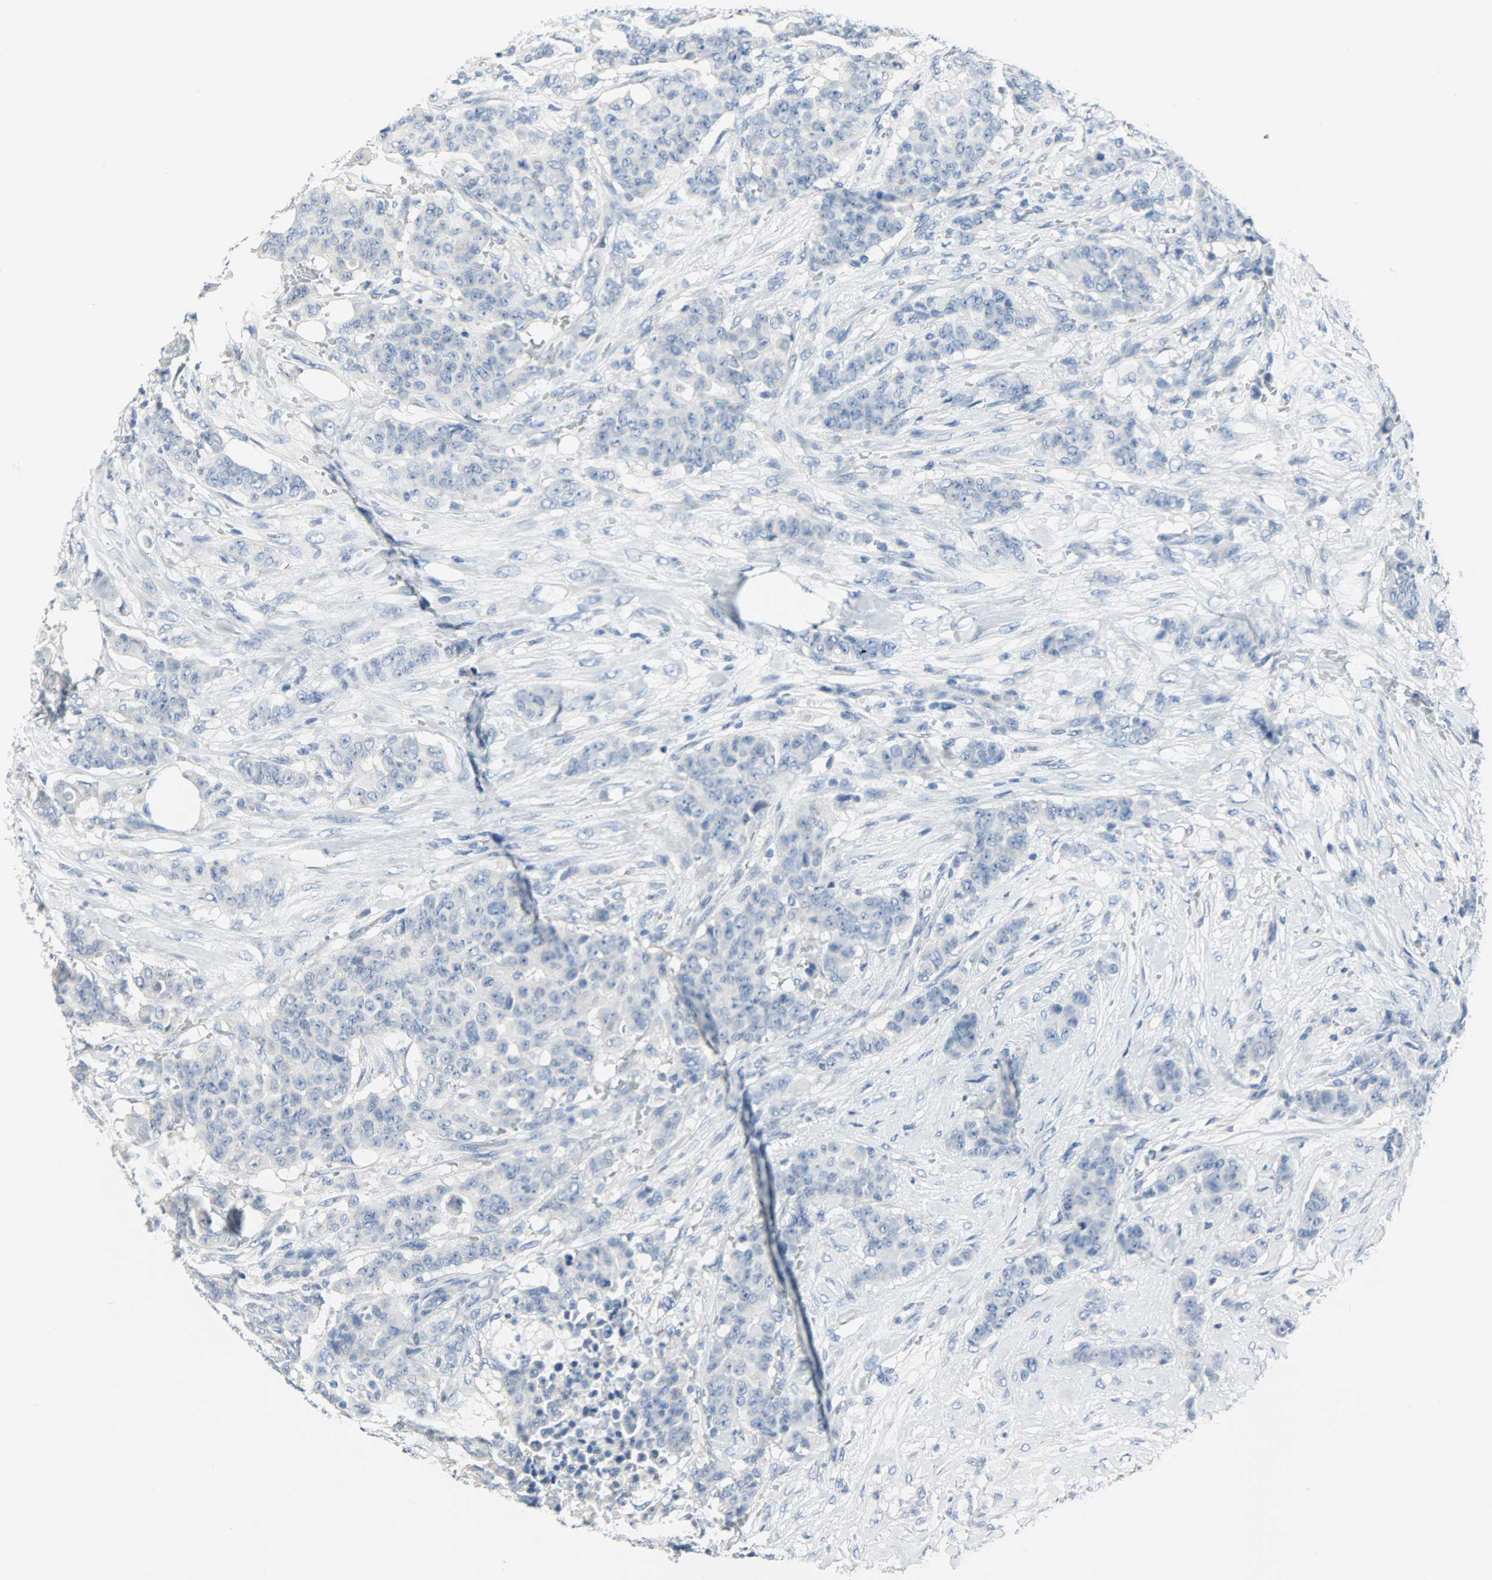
{"staining": {"intensity": "negative", "quantity": "none", "location": "none"}, "tissue": "breast cancer", "cell_type": "Tumor cells", "image_type": "cancer", "snomed": [{"axis": "morphology", "description": "Duct carcinoma"}, {"axis": "topography", "description": "Breast"}], "caption": "Histopathology image shows no protein staining in tumor cells of breast cancer (intraductal carcinoma) tissue.", "gene": "CEBPE", "patient": {"sex": "female", "age": 40}}